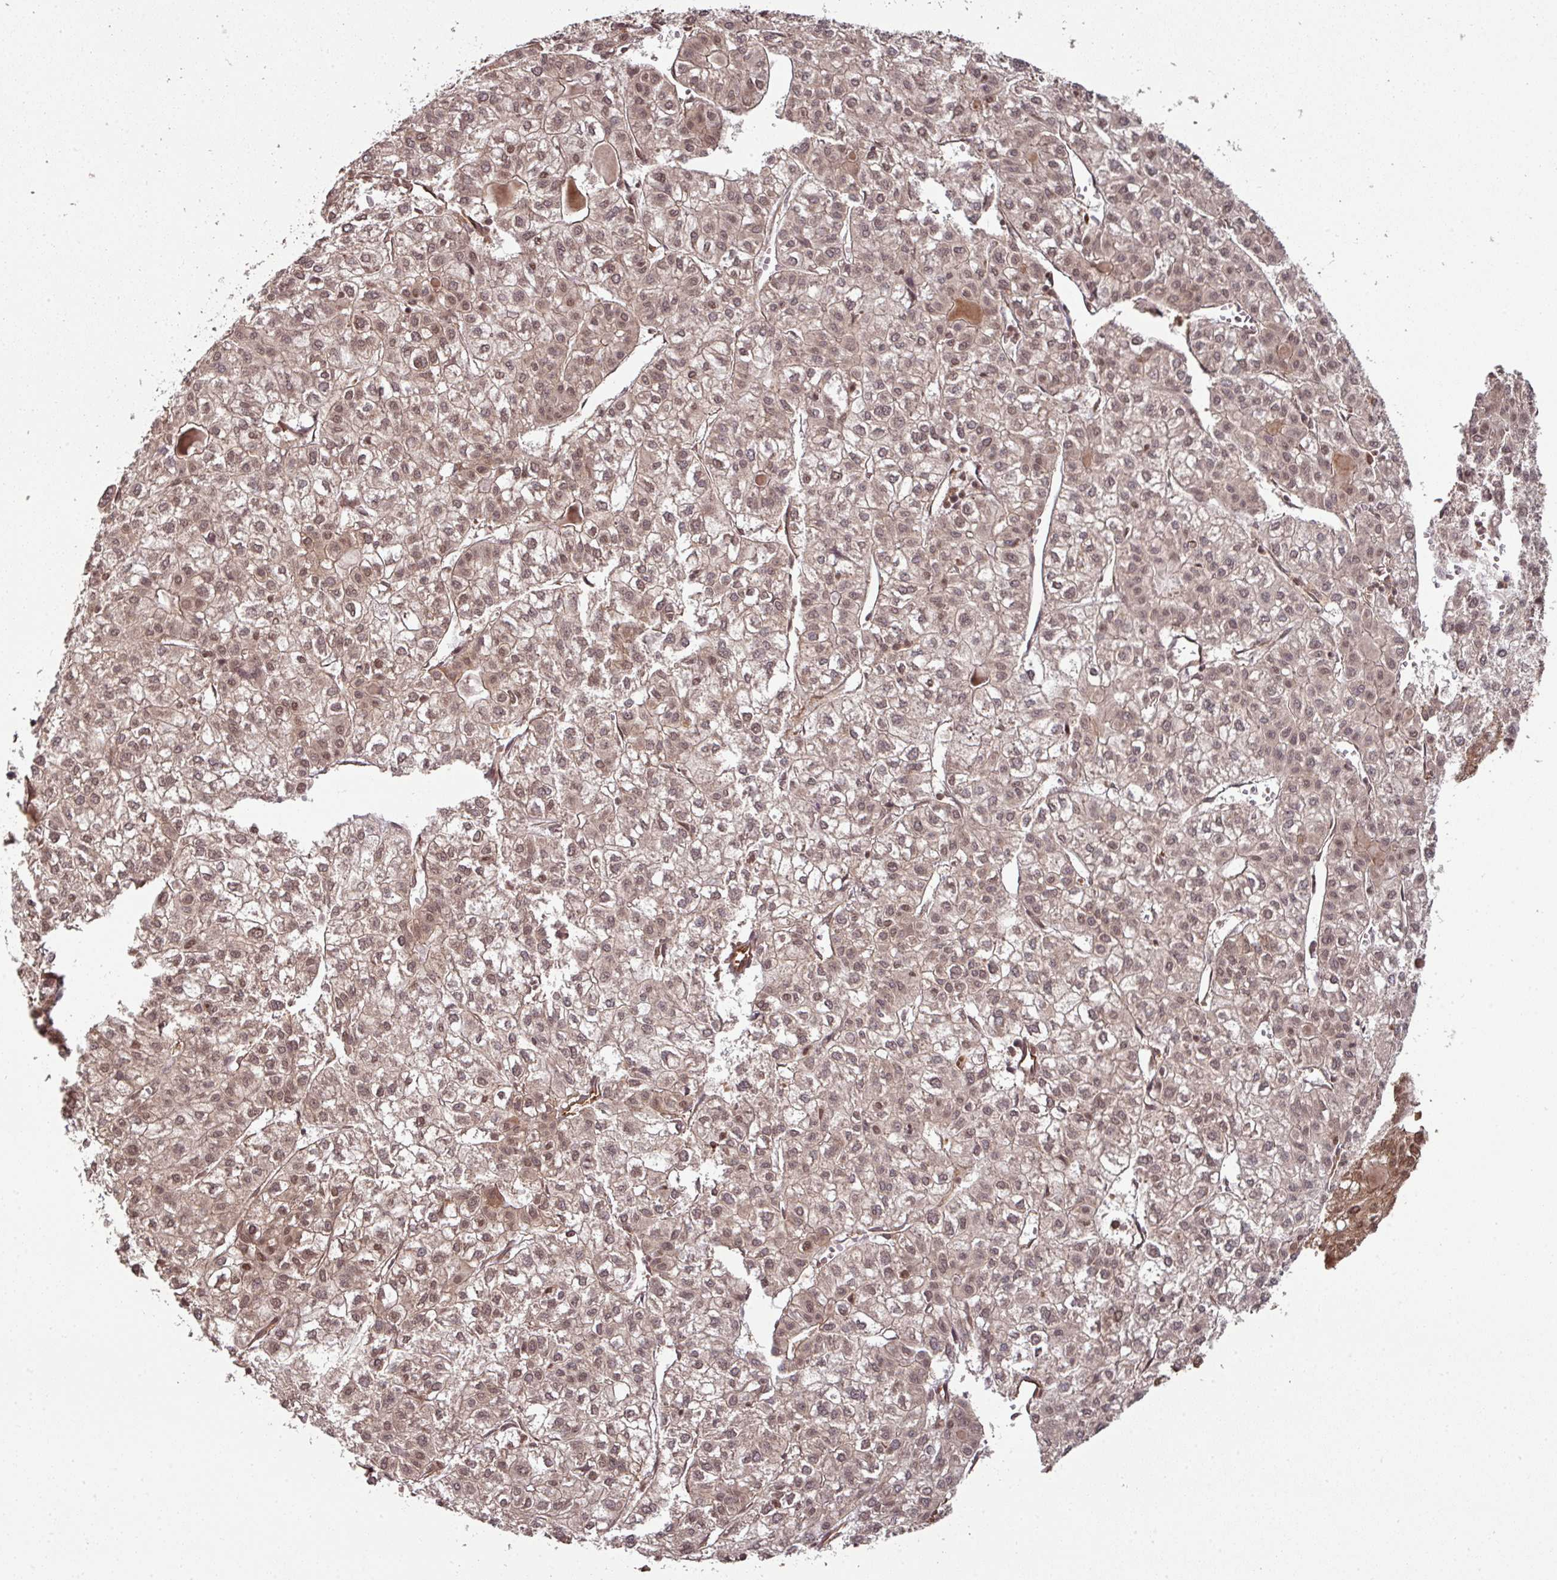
{"staining": {"intensity": "moderate", "quantity": ">75%", "location": "cytoplasmic/membranous,nuclear"}, "tissue": "liver cancer", "cell_type": "Tumor cells", "image_type": "cancer", "snomed": [{"axis": "morphology", "description": "Carcinoma, Hepatocellular, NOS"}, {"axis": "topography", "description": "Liver"}], "caption": "DAB immunohistochemical staining of human liver cancer demonstrates moderate cytoplasmic/membranous and nuclear protein staining in approximately >75% of tumor cells.", "gene": "ANKRD18A", "patient": {"sex": "female", "age": 43}}